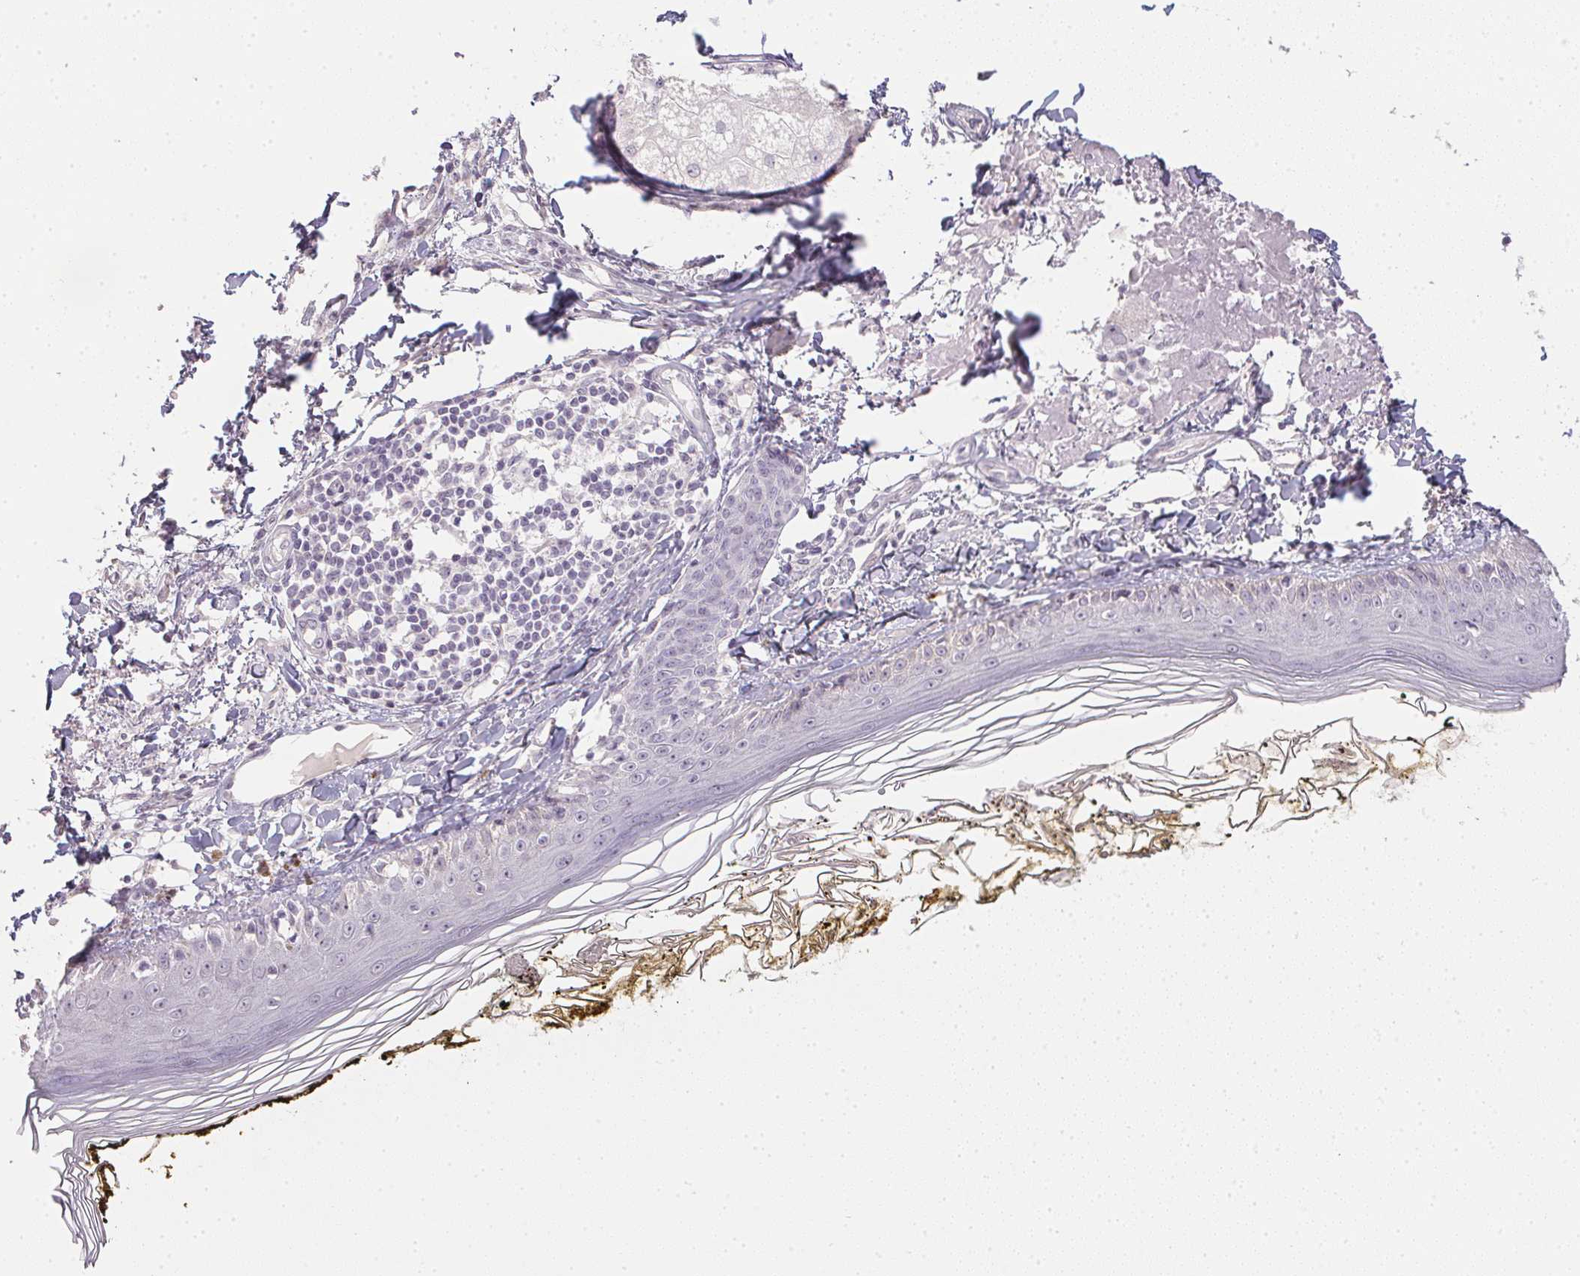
{"staining": {"intensity": "negative", "quantity": "none", "location": "none"}, "tissue": "skin", "cell_type": "Fibroblasts", "image_type": "normal", "snomed": [{"axis": "morphology", "description": "Normal tissue, NOS"}, {"axis": "topography", "description": "Skin"}], "caption": "Protein analysis of unremarkable skin reveals no significant positivity in fibroblasts. Brightfield microscopy of immunohistochemistry (IHC) stained with DAB (3,3'-diaminobenzidine) (brown) and hematoxylin (blue), captured at high magnification.", "gene": "PPY", "patient": {"sex": "male", "age": 76}}